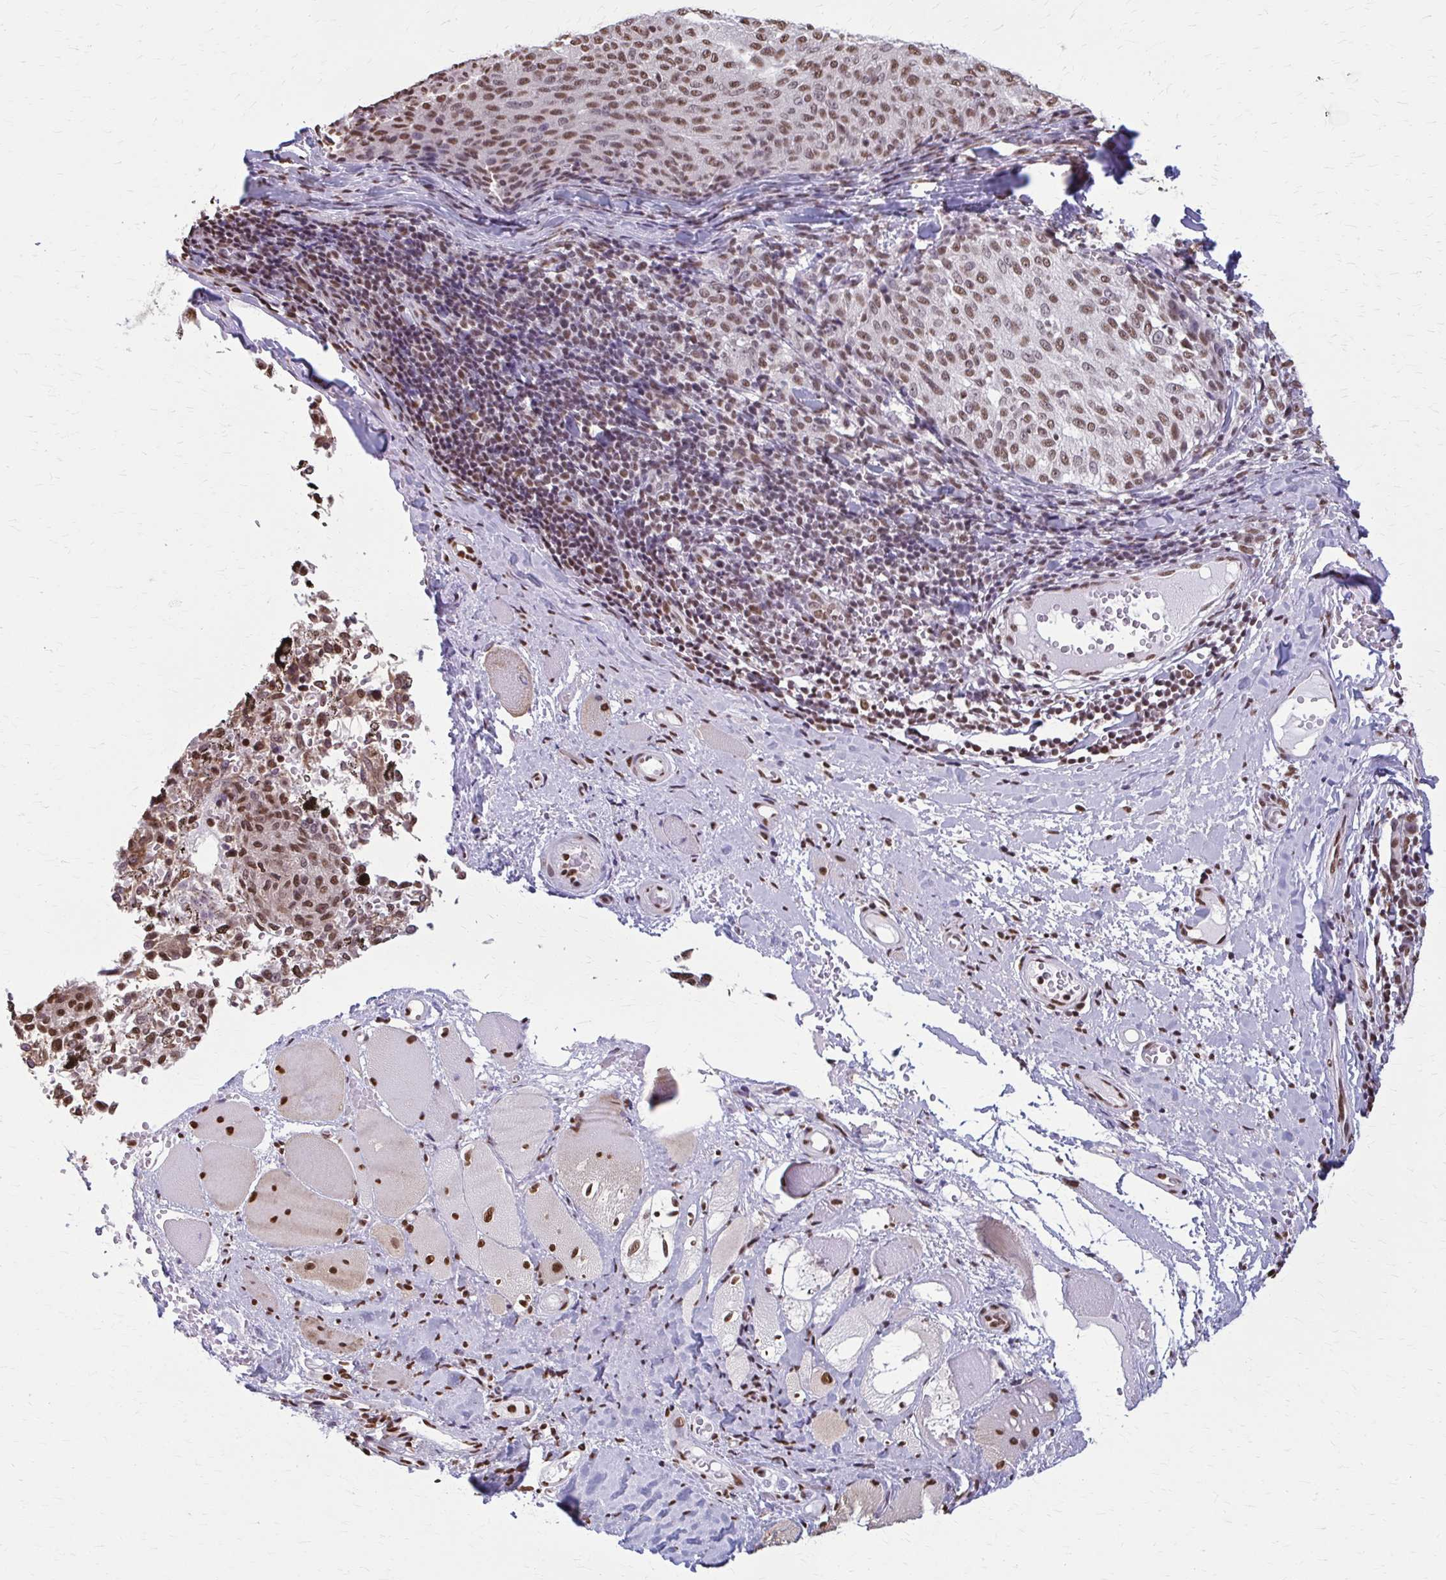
{"staining": {"intensity": "moderate", "quantity": ">75%", "location": "nuclear"}, "tissue": "melanoma", "cell_type": "Tumor cells", "image_type": "cancer", "snomed": [{"axis": "morphology", "description": "Malignant melanoma, NOS"}, {"axis": "topography", "description": "Skin"}], "caption": "Melanoma stained with a brown dye exhibits moderate nuclear positive positivity in about >75% of tumor cells.", "gene": "SNRPA", "patient": {"sex": "female", "age": 72}}